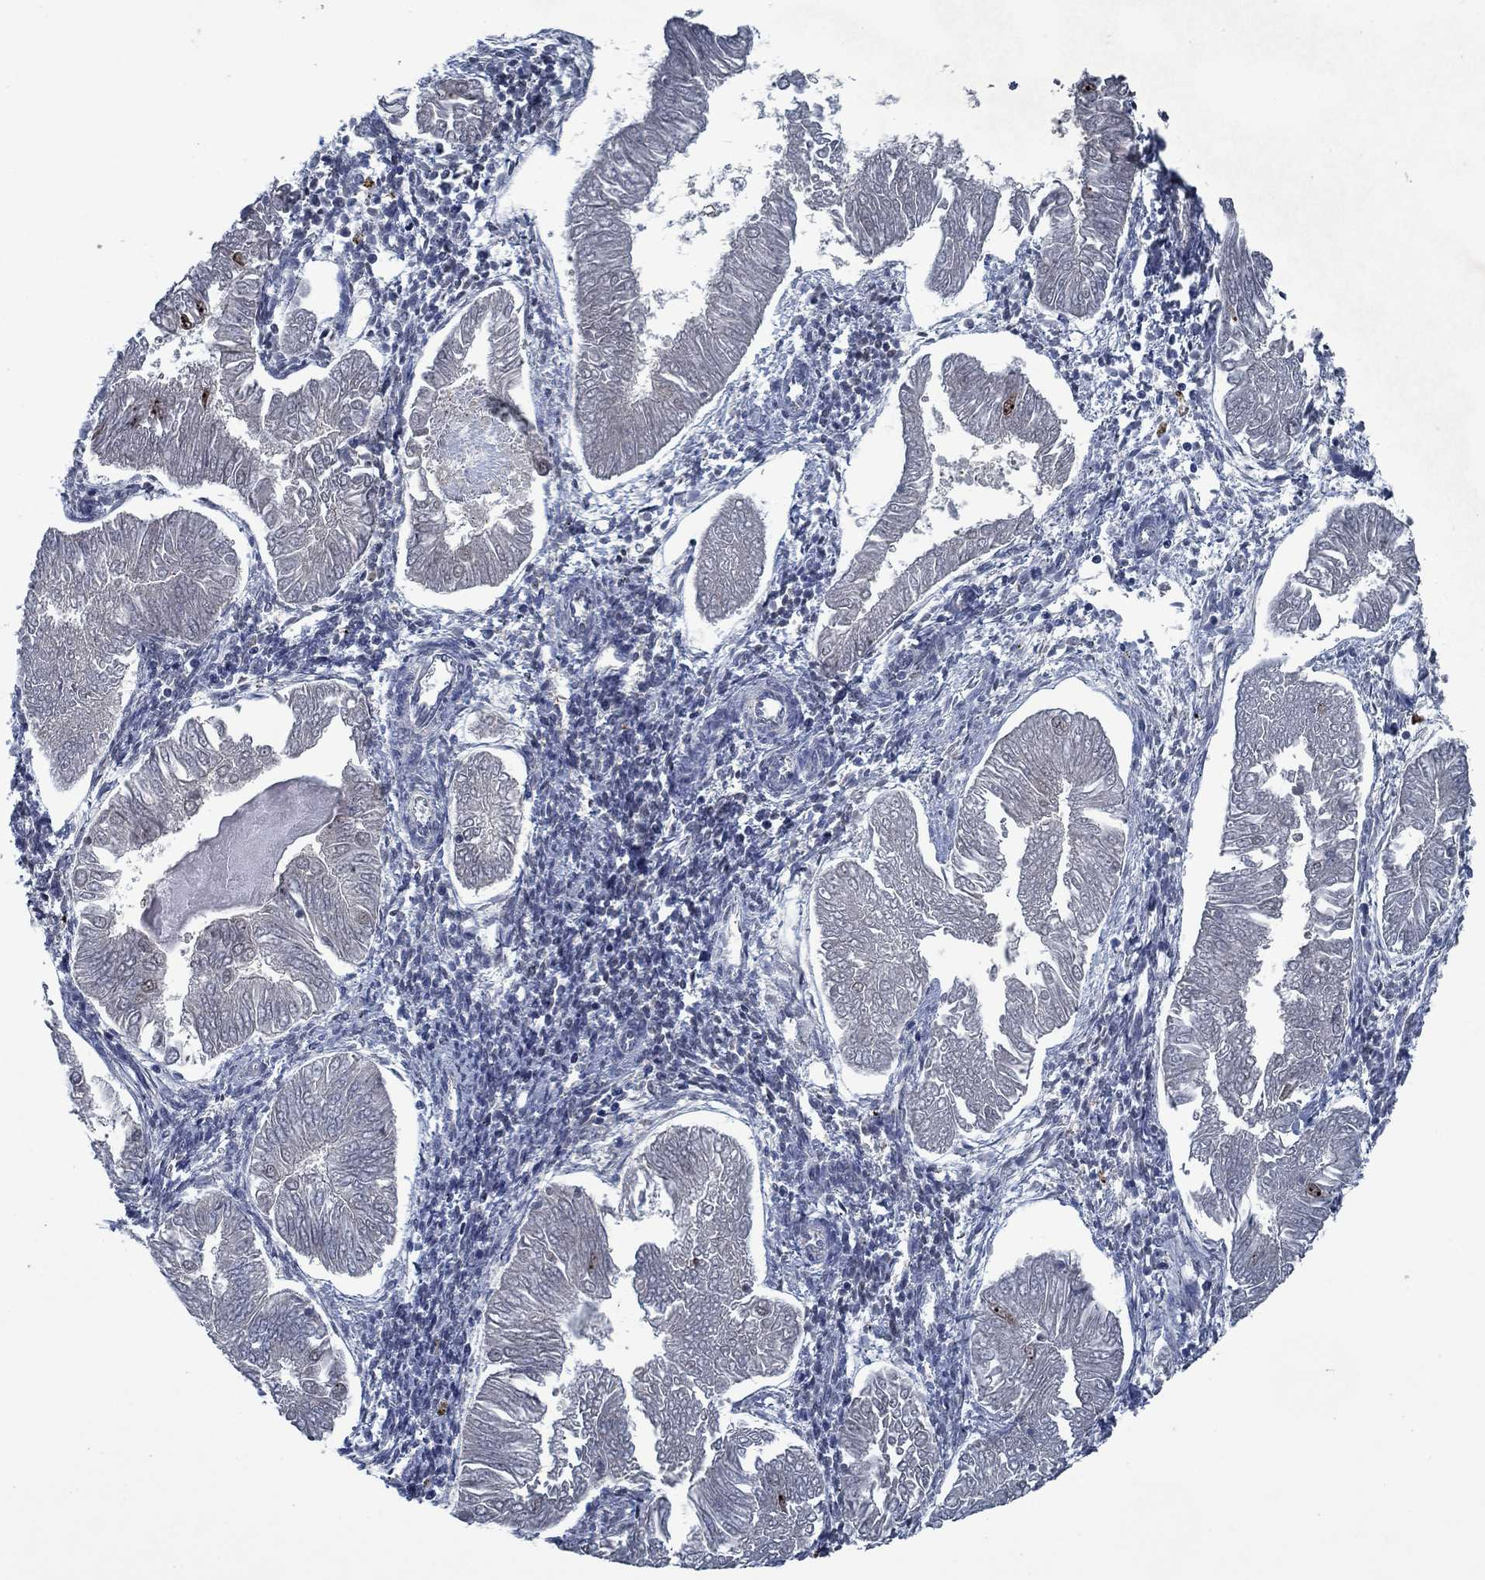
{"staining": {"intensity": "negative", "quantity": "none", "location": "none"}, "tissue": "endometrial cancer", "cell_type": "Tumor cells", "image_type": "cancer", "snomed": [{"axis": "morphology", "description": "Adenocarcinoma, NOS"}, {"axis": "topography", "description": "Endometrium"}], "caption": "An immunohistochemistry (IHC) photomicrograph of endometrial adenocarcinoma is shown. There is no staining in tumor cells of endometrial adenocarcinoma.", "gene": "PNMA8A", "patient": {"sex": "female", "age": 53}}